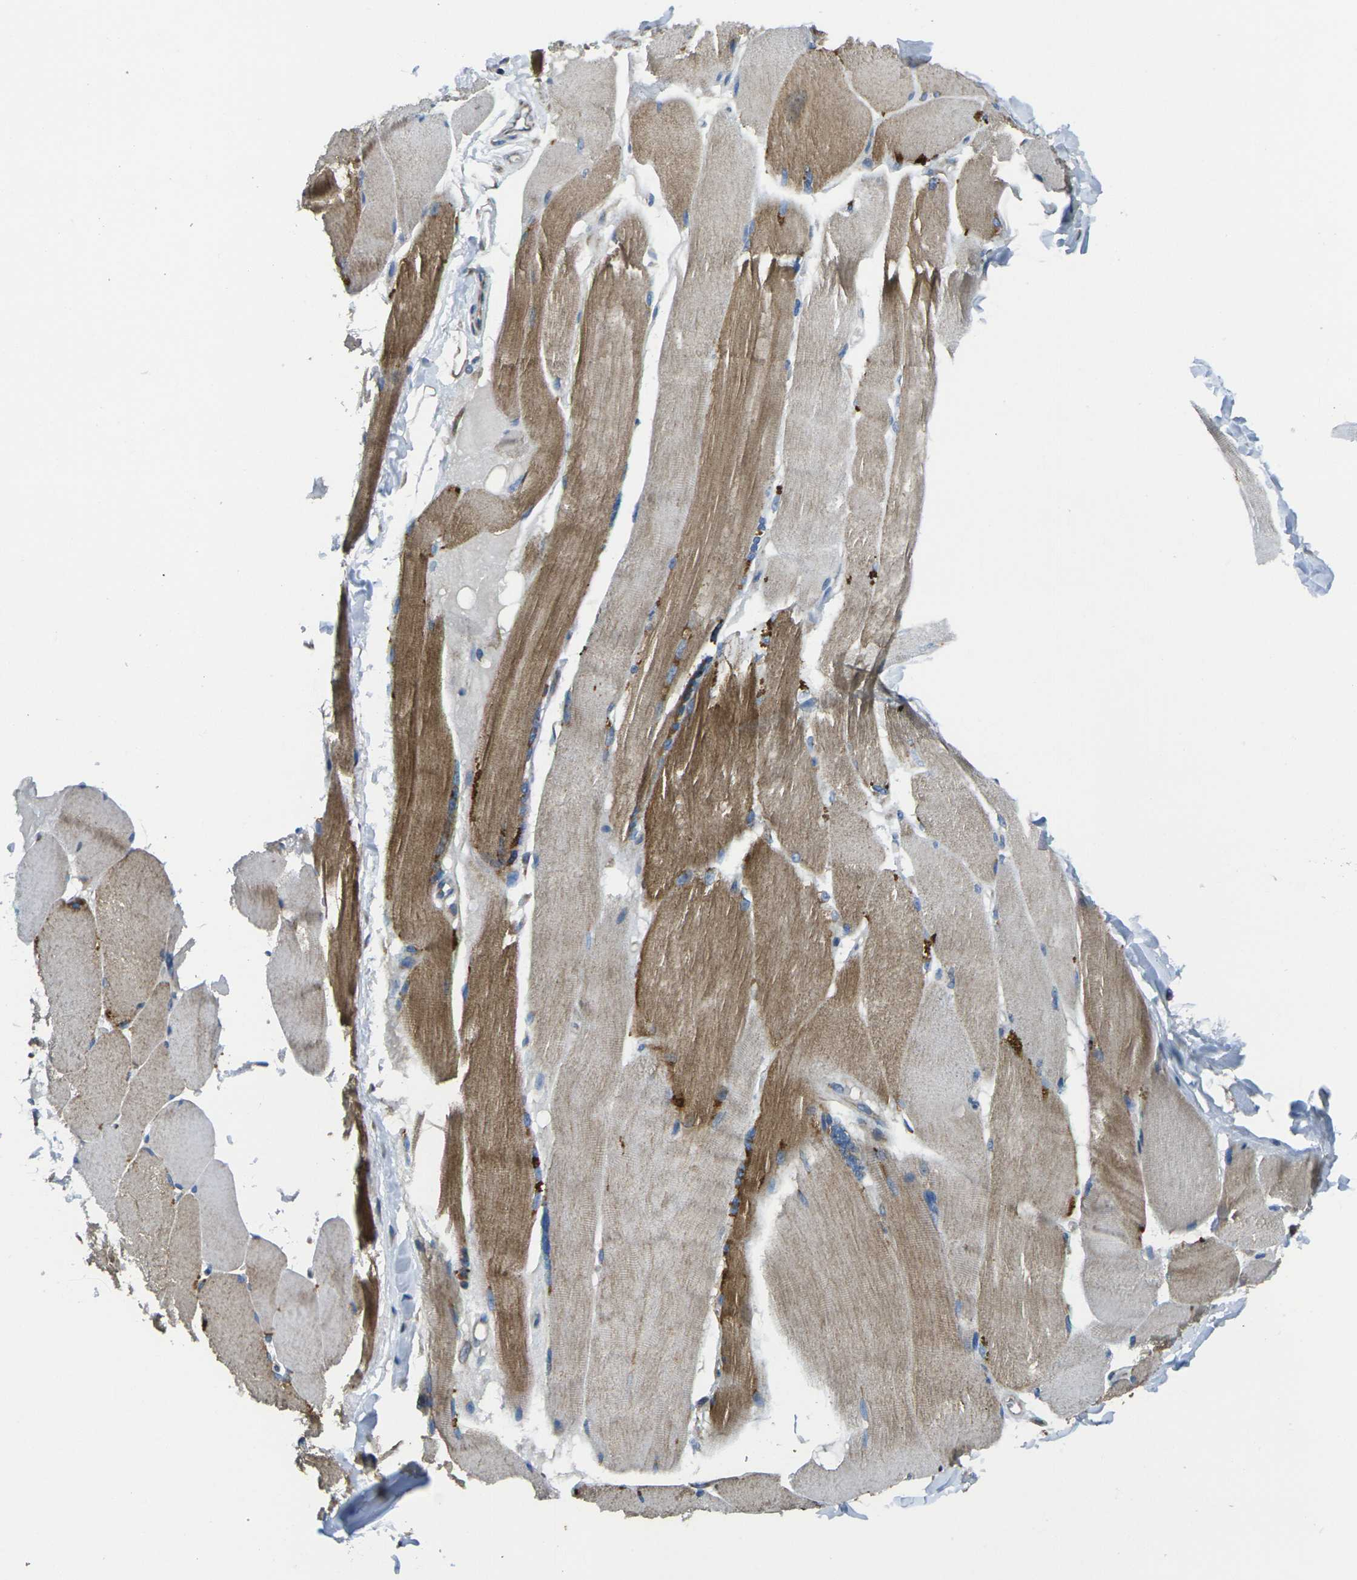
{"staining": {"intensity": "moderate", "quantity": ">75%", "location": "cytoplasmic/membranous"}, "tissue": "skeletal muscle", "cell_type": "Myocytes", "image_type": "normal", "snomed": [{"axis": "morphology", "description": "Normal tissue, NOS"}, {"axis": "topography", "description": "Skin"}, {"axis": "topography", "description": "Skeletal muscle"}], "caption": "High-power microscopy captured an immunohistochemistry (IHC) image of unremarkable skeletal muscle, revealing moderate cytoplasmic/membranous staining in approximately >75% of myocytes.", "gene": "TMEM120B", "patient": {"sex": "male", "age": 83}}